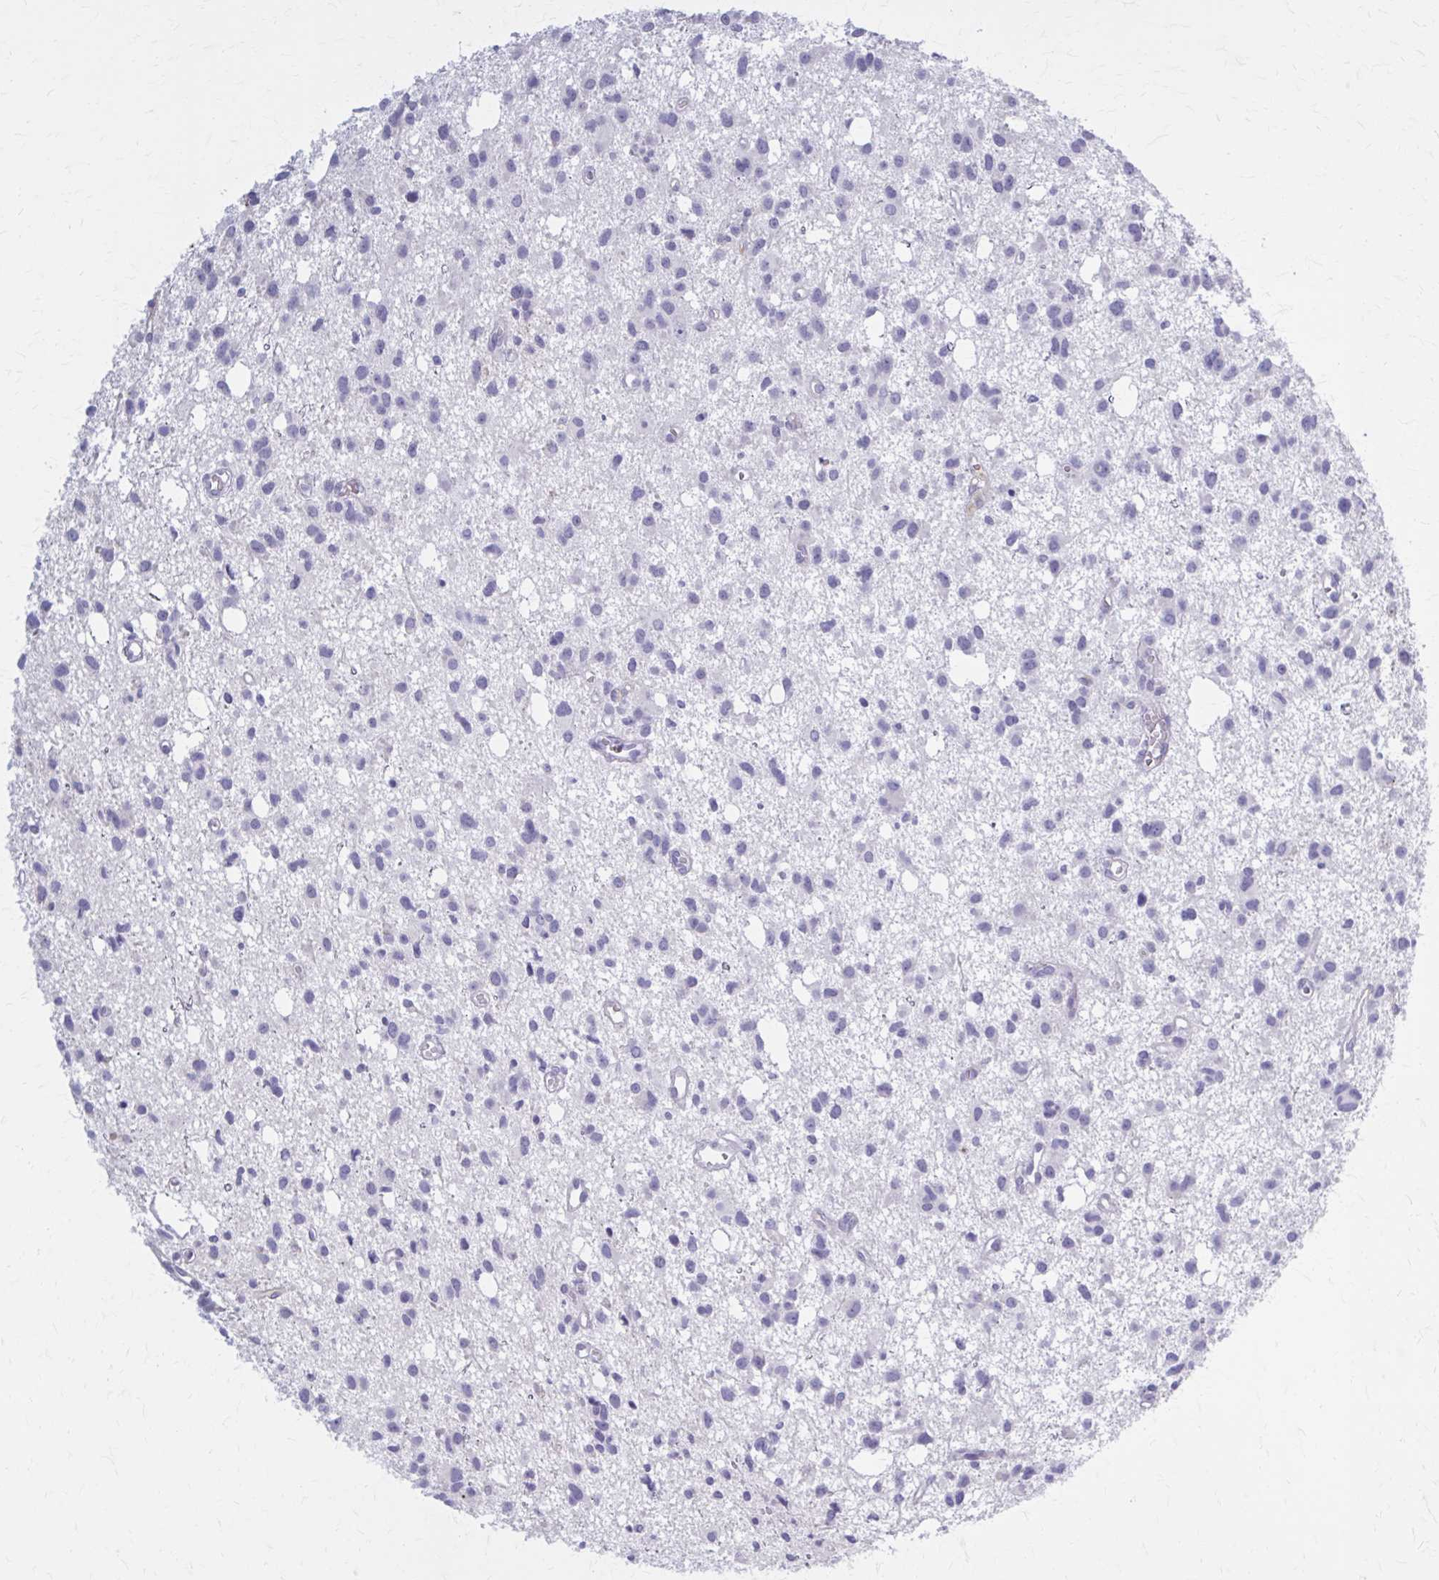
{"staining": {"intensity": "negative", "quantity": "none", "location": "none"}, "tissue": "glioma", "cell_type": "Tumor cells", "image_type": "cancer", "snomed": [{"axis": "morphology", "description": "Glioma, malignant, High grade"}, {"axis": "topography", "description": "Brain"}], "caption": "Immunohistochemical staining of glioma exhibits no significant expression in tumor cells.", "gene": "SERPIND1", "patient": {"sex": "male", "age": 23}}